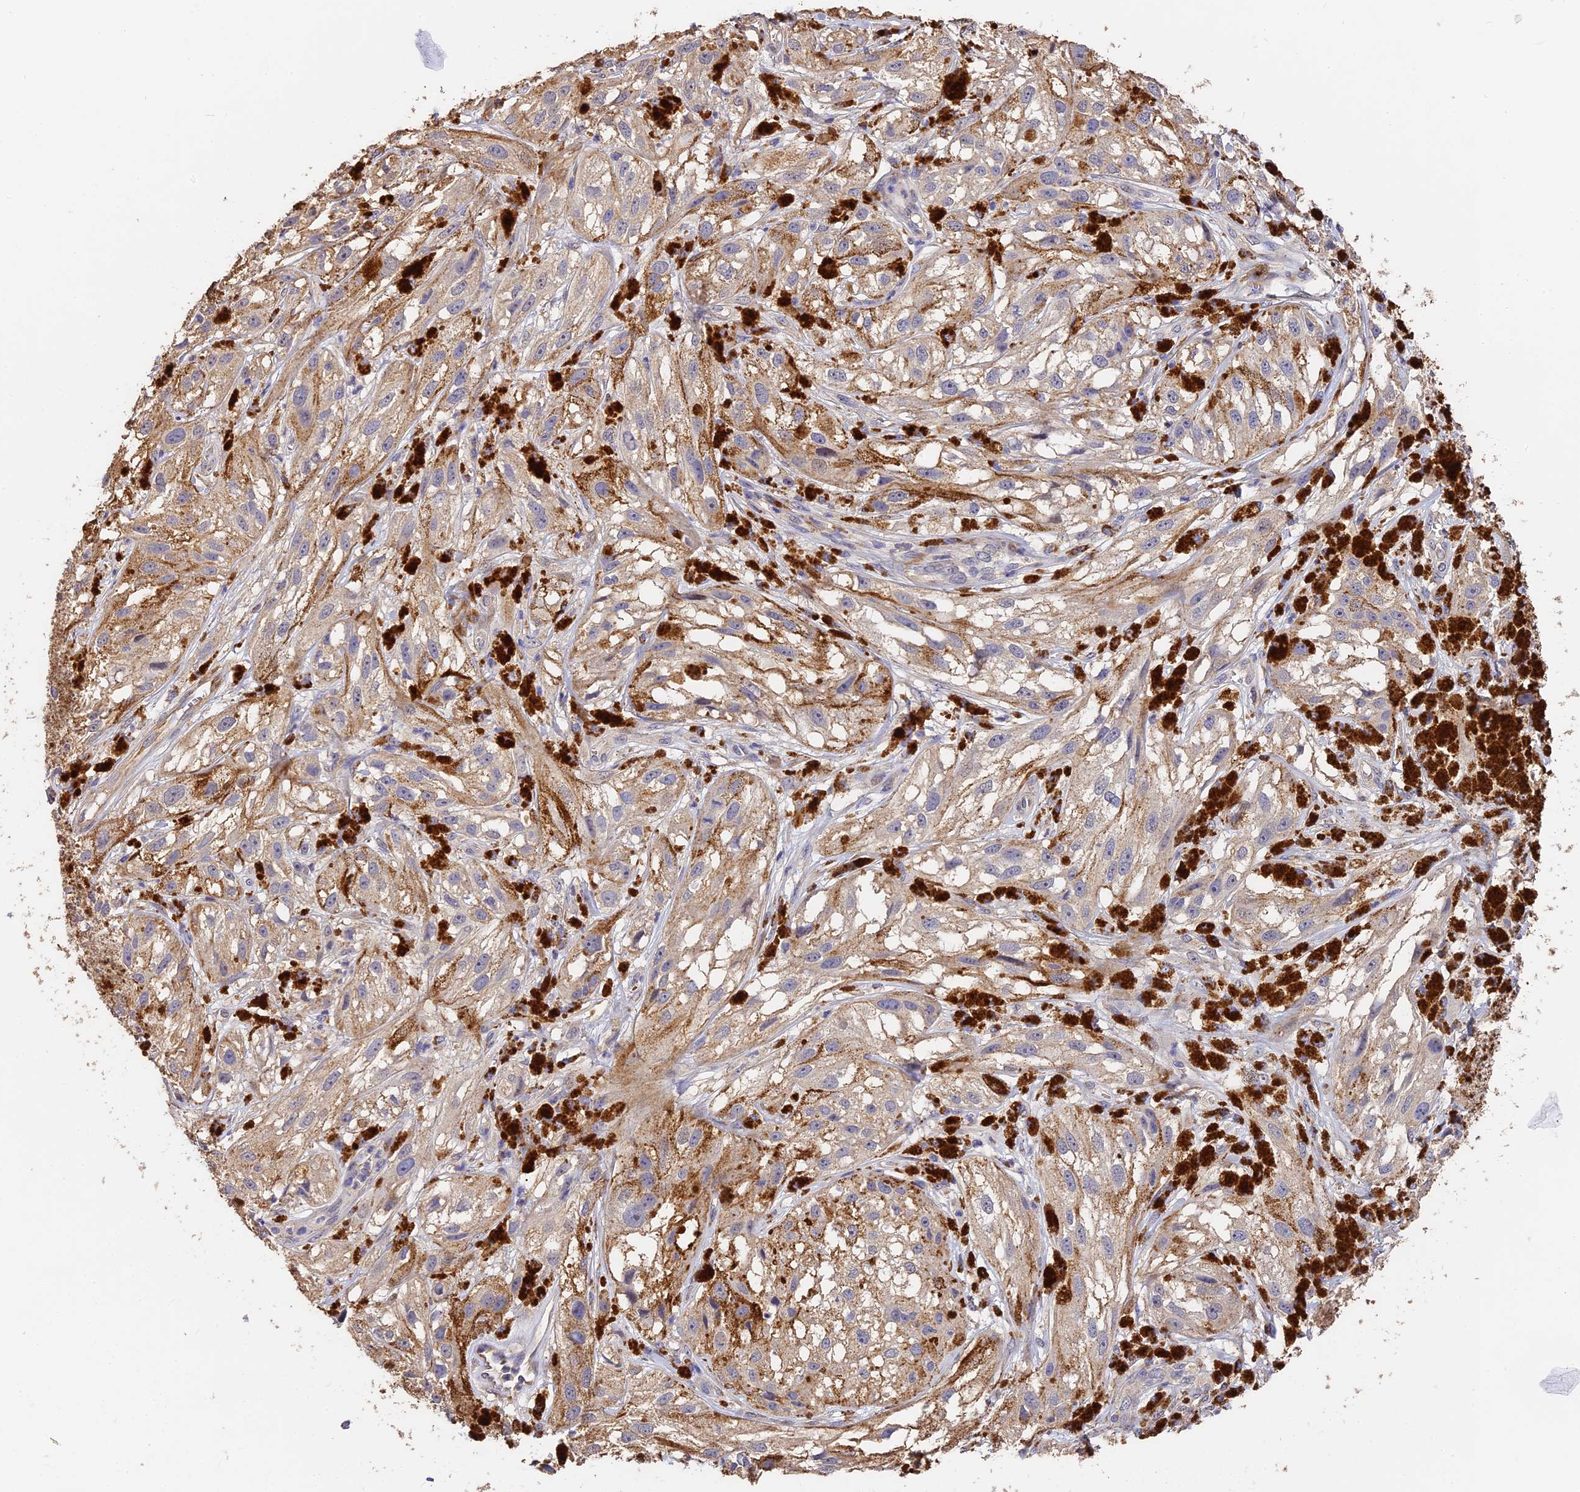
{"staining": {"intensity": "weak", "quantity": "25%-75%", "location": "cytoplasmic/membranous"}, "tissue": "melanoma", "cell_type": "Tumor cells", "image_type": "cancer", "snomed": [{"axis": "morphology", "description": "Malignant melanoma, NOS"}, {"axis": "topography", "description": "Skin"}], "caption": "Protein expression analysis of human melanoma reveals weak cytoplasmic/membranous expression in about 25%-75% of tumor cells. The protein of interest is shown in brown color, while the nuclei are stained blue.", "gene": "SLC11A1", "patient": {"sex": "male", "age": 88}}